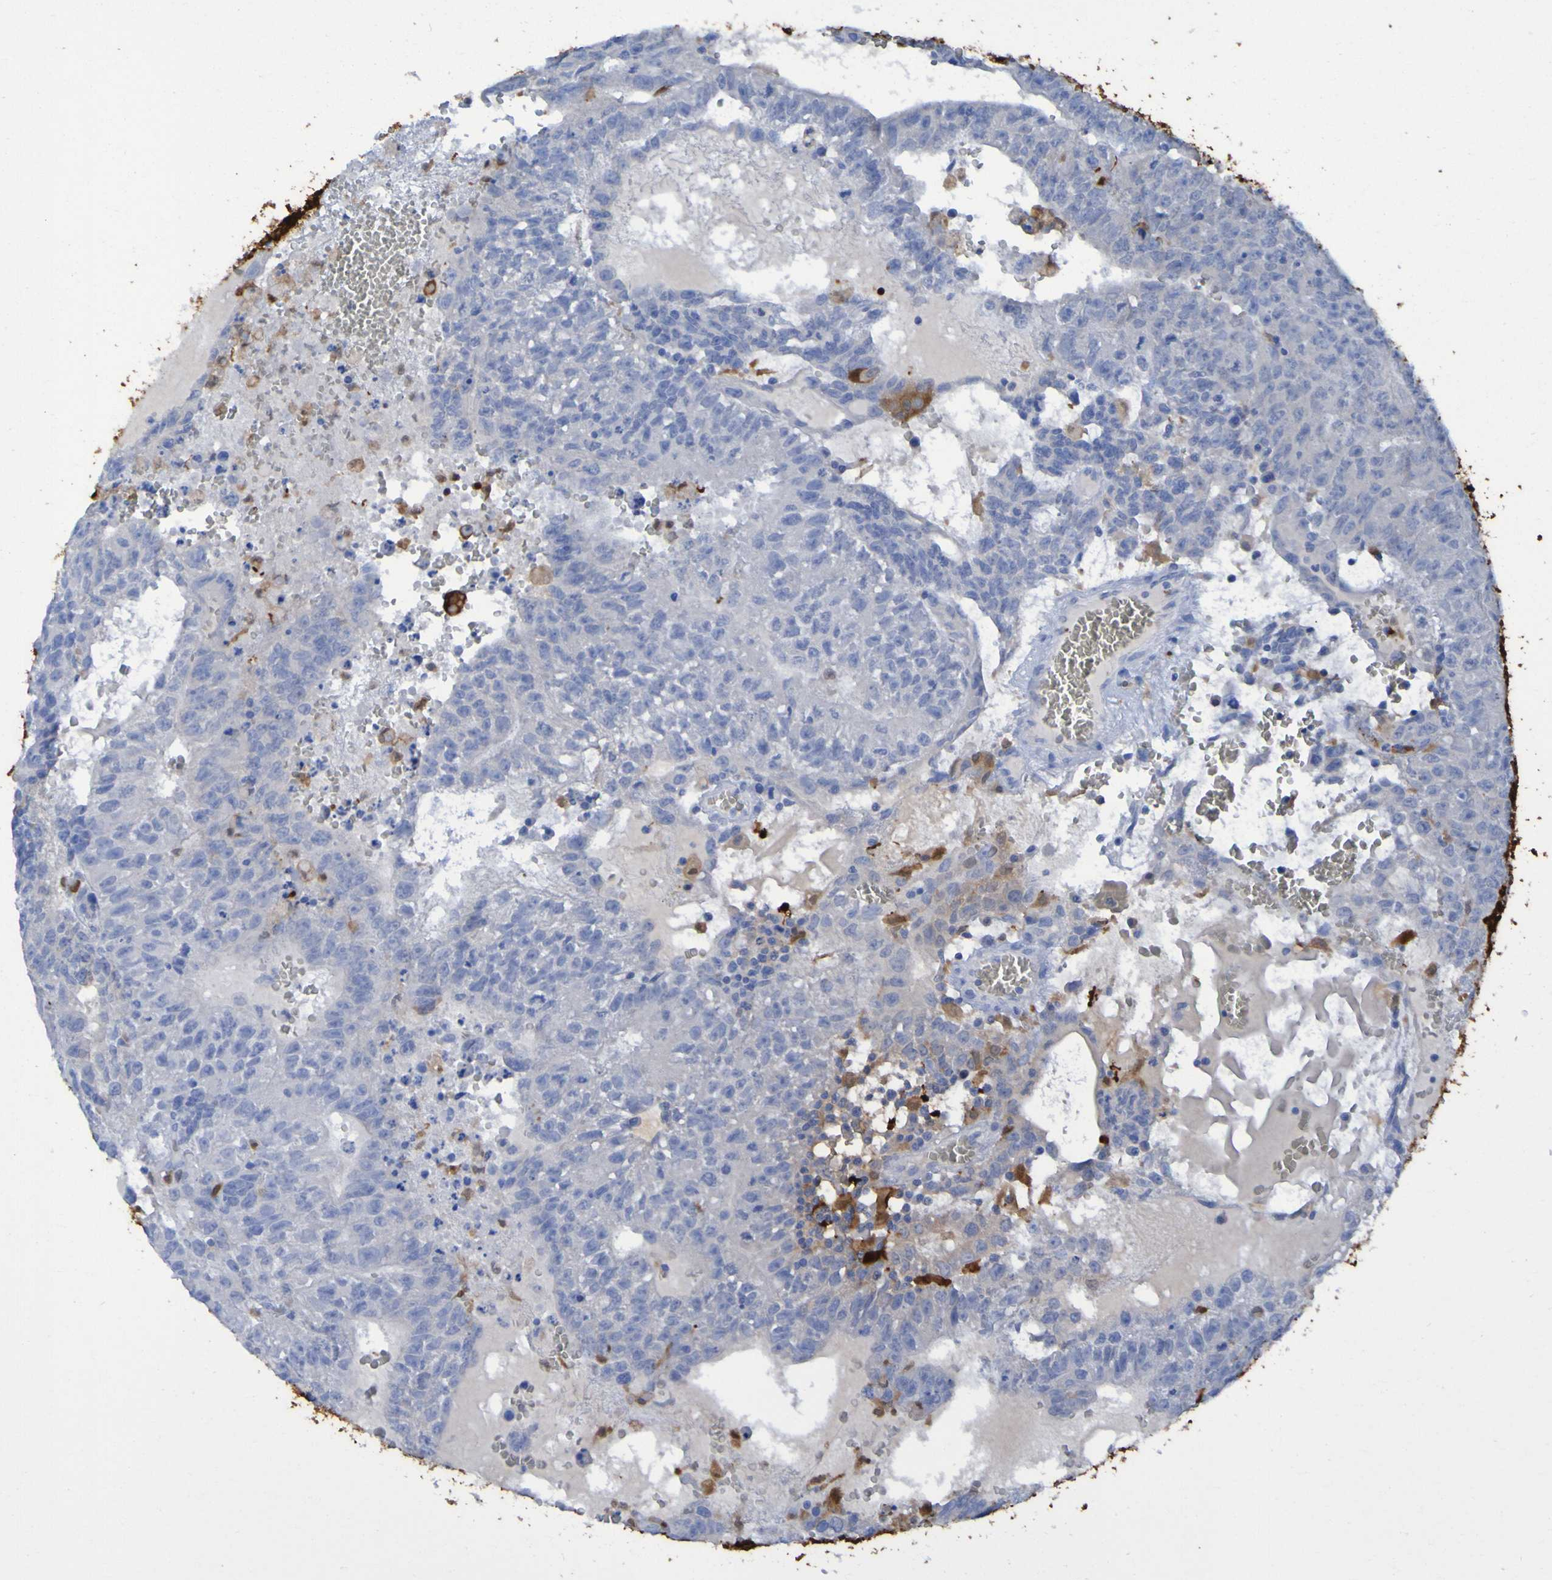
{"staining": {"intensity": "negative", "quantity": "none", "location": "none"}, "tissue": "testis cancer", "cell_type": "Tumor cells", "image_type": "cancer", "snomed": [{"axis": "morphology", "description": "Seminoma, NOS"}, {"axis": "morphology", "description": "Carcinoma, Embryonal, NOS"}, {"axis": "topography", "description": "Testis"}], "caption": "There is no significant expression in tumor cells of testis cancer (embryonal carcinoma).", "gene": "MPPE1", "patient": {"sex": "male", "age": 52}}